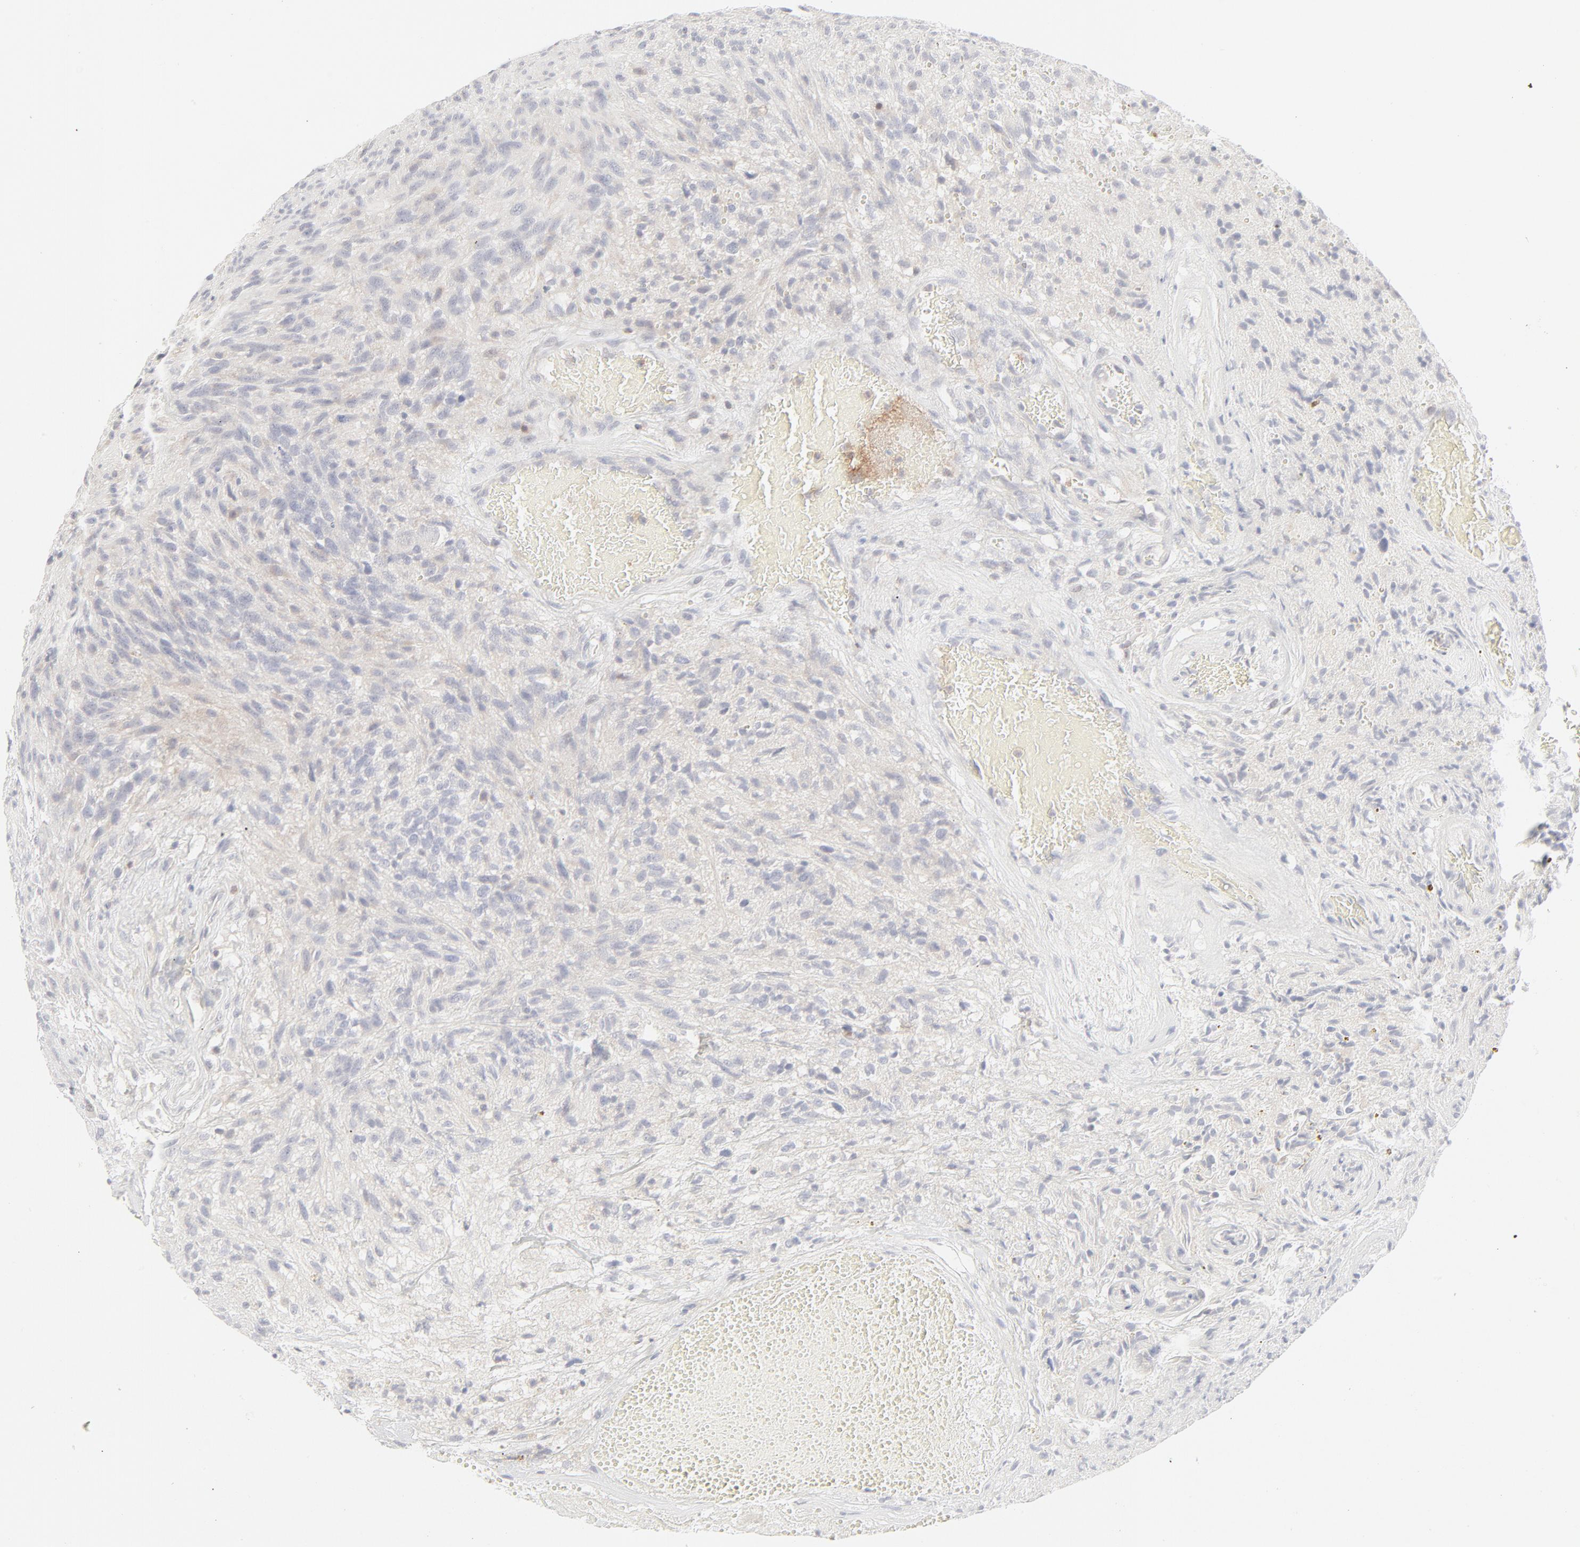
{"staining": {"intensity": "negative", "quantity": "none", "location": "none"}, "tissue": "glioma", "cell_type": "Tumor cells", "image_type": "cancer", "snomed": [{"axis": "morphology", "description": "Normal tissue, NOS"}, {"axis": "morphology", "description": "Glioma, malignant, High grade"}, {"axis": "topography", "description": "Cerebral cortex"}], "caption": "An image of human malignant glioma (high-grade) is negative for staining in tumor cells. (DAB (3,3'-diaminobenzidine) immunohistochemistry (IHC), high magnification).", "gene": "PRKCB", "patient": {"sex": "male", "age": 75}}